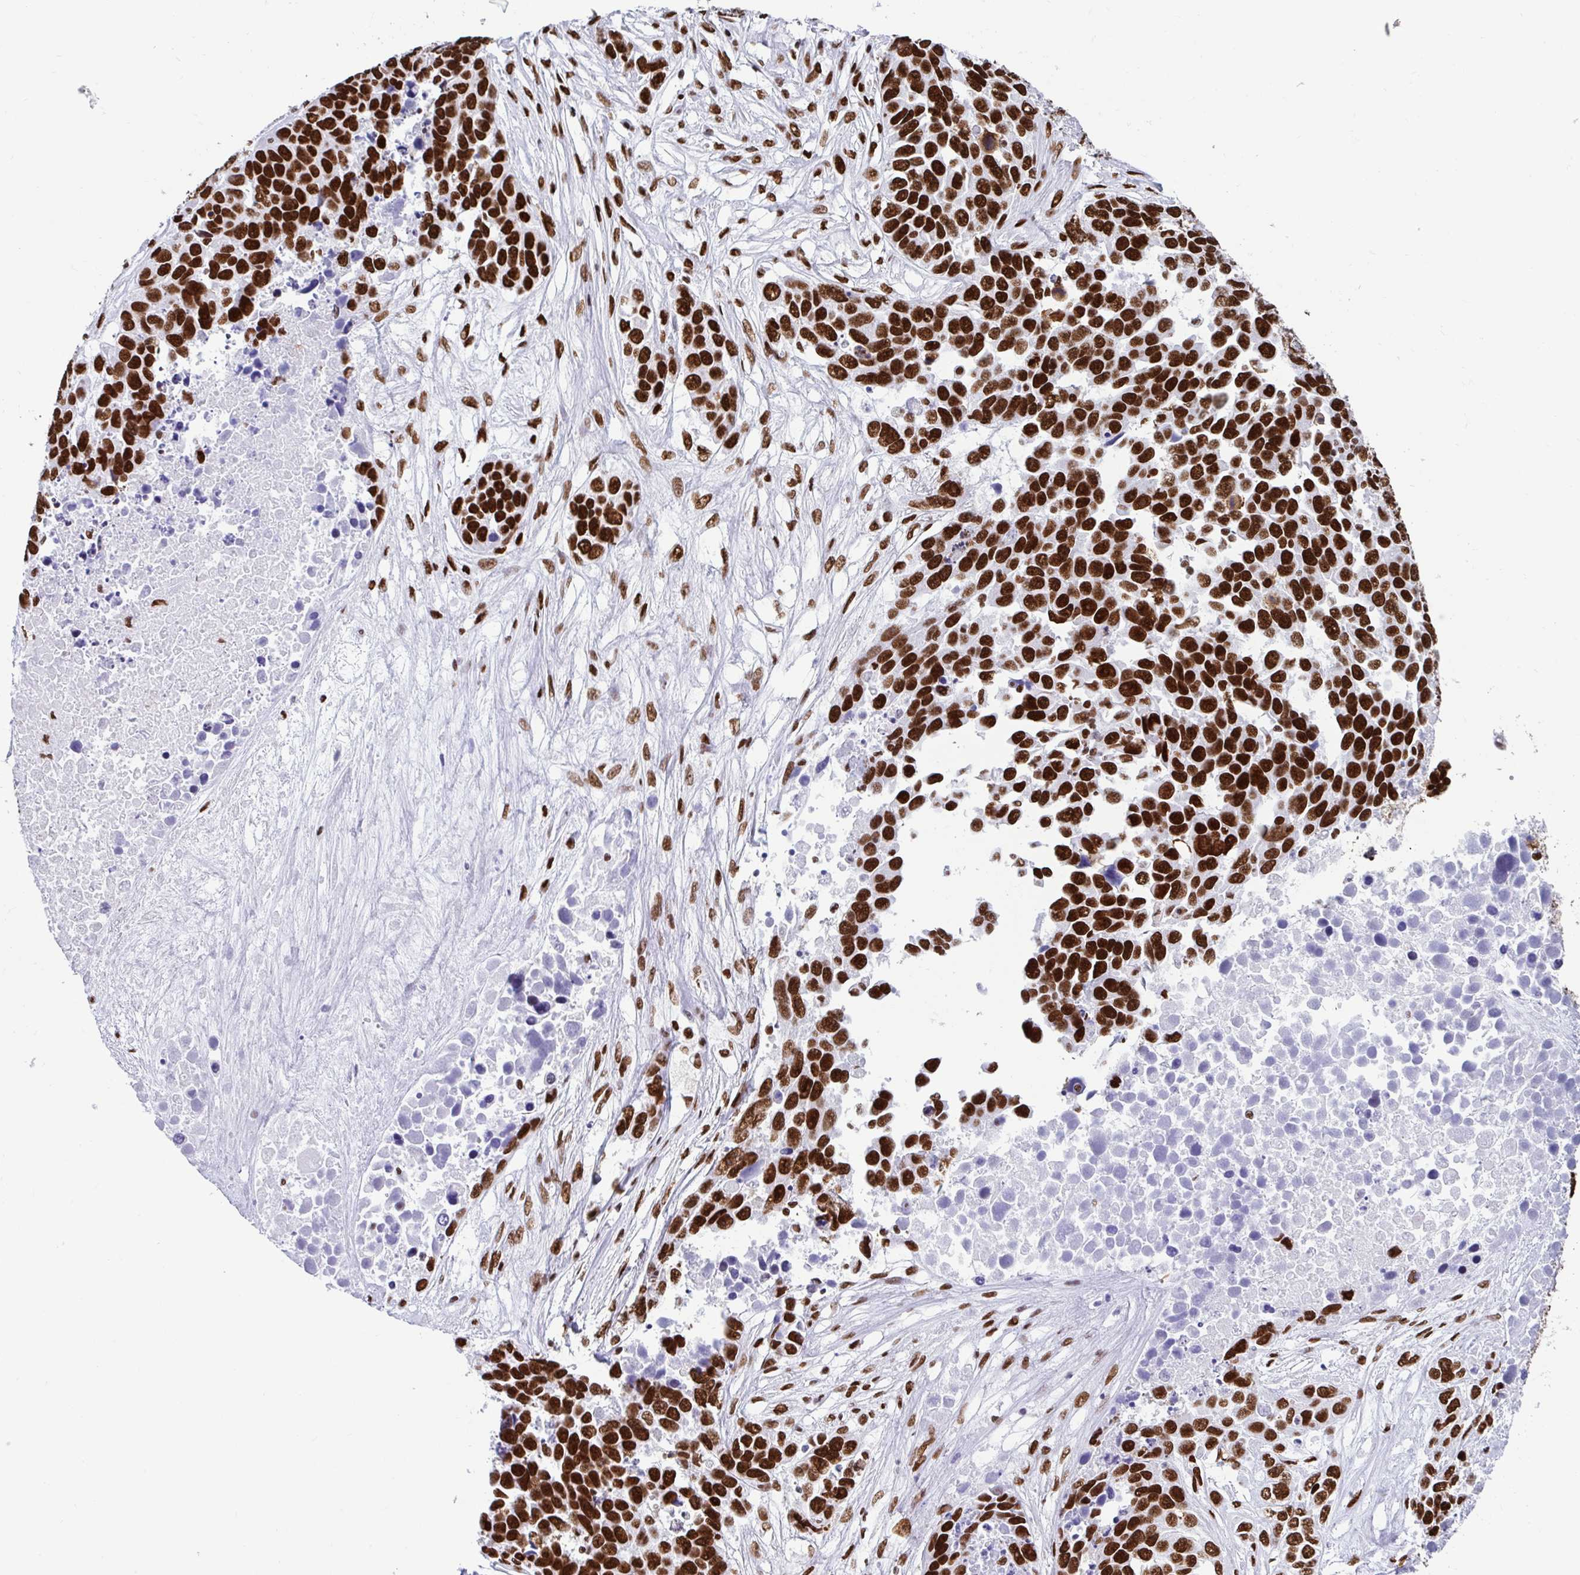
{"staining": {"intensity": "strong", "quantity": ">75%", "location": "nuclear"}, "tissue": "ovarian cancer", "cell_type": "Tumor cells", "image_type": "cancer", "snomed": [{"axis": "morphology", "description": "Cystadenocarcinoma, serous, NOS"}, {"axis": "topography", "description": "Ovary"}], "caption": "A histopathology image of human serous cystadenocarcinoma (ovarian) stained for a protein exhibits strong nuclear brown staining in tumor cells.", "gene": "KHDRBS1", "patient": {"sex": "female", "age": 76}}